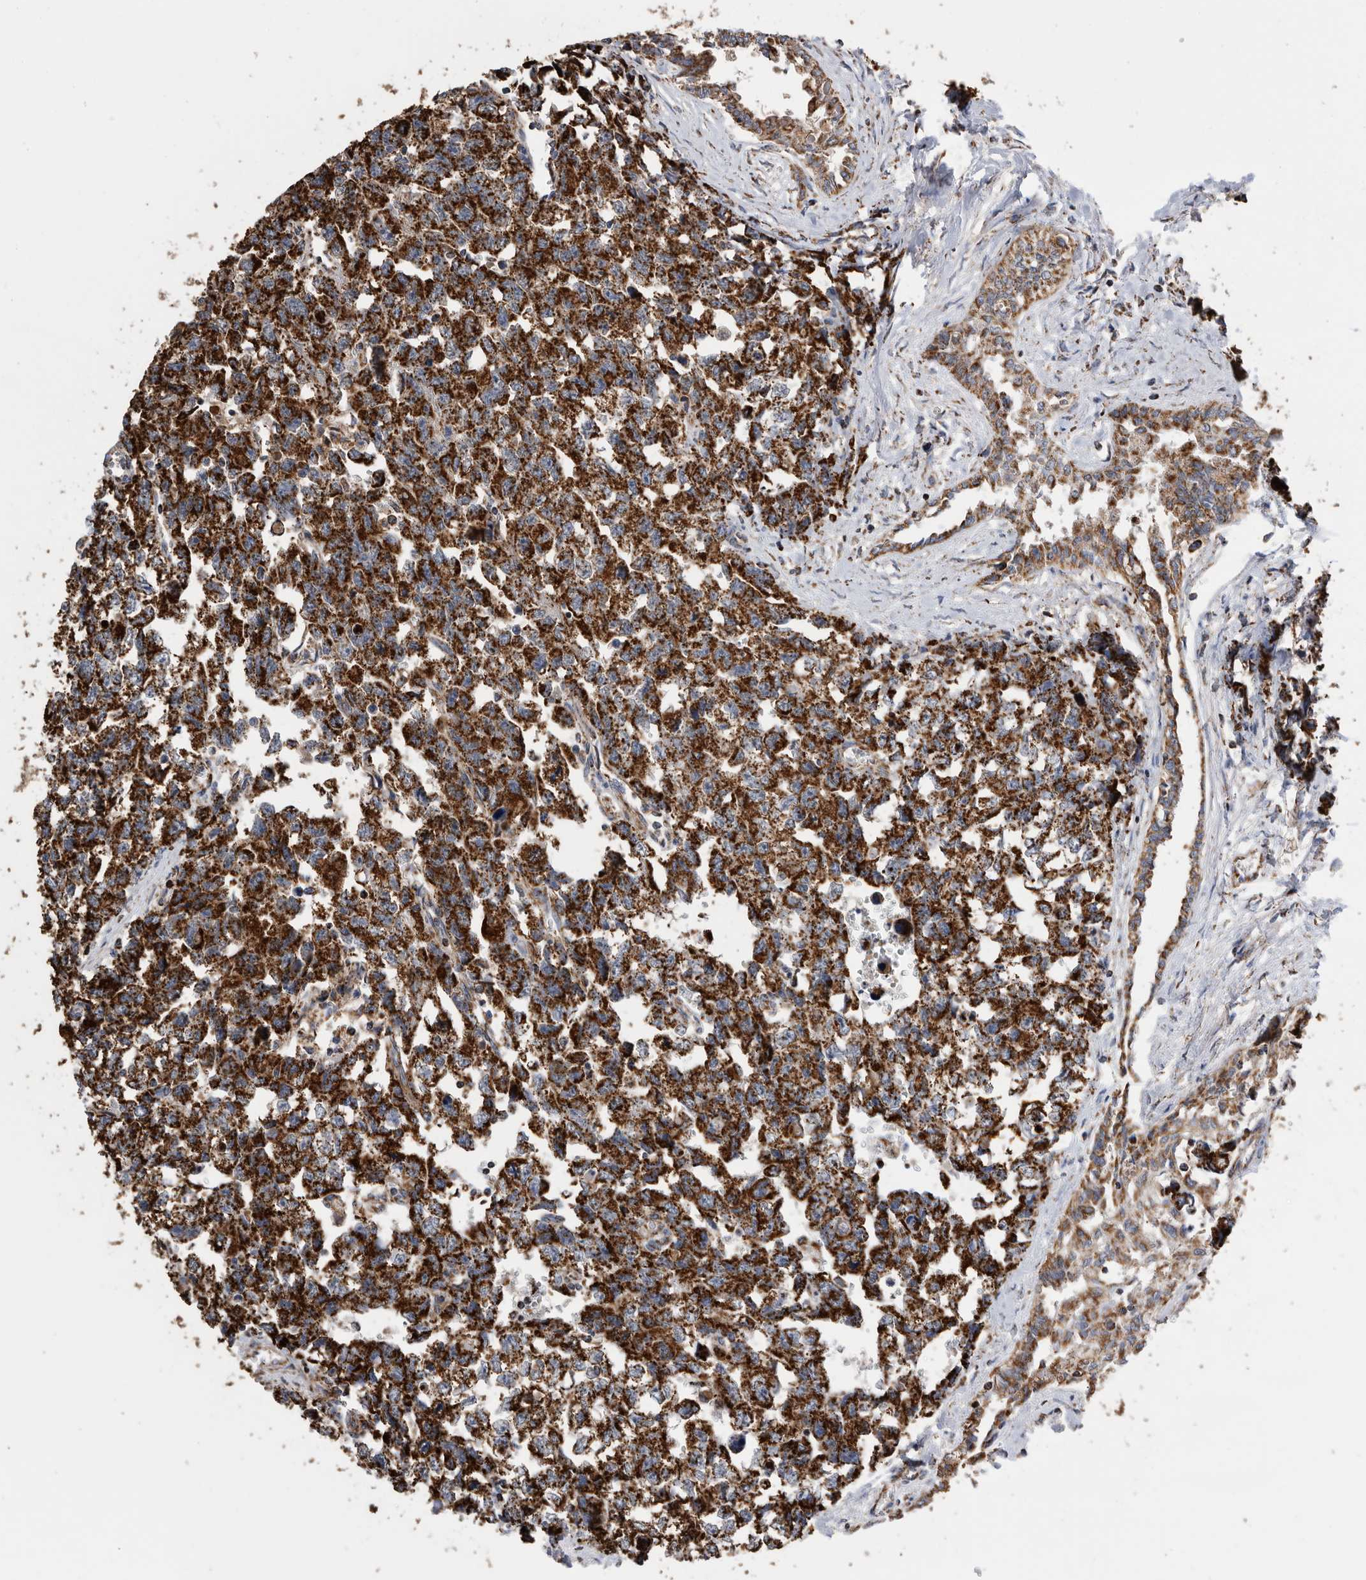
{"staining": {"intensity": "strong", "quantity": ">75%", "location": "cytoplasmic/membranous"}, "tissue": "testis cancer", "cell_type": "Tumor cells", "image_type": "cancer", "snomed": [{"axis": "morphology", "description": "Carcinoma, Embryonal, NOS"}, {"axis": "topography", "description": "Testis"}], "caption": "Human embryonal carcinoma (testis) stained for a protein (brown) displays strong cytoplasmic/membranous positive staining in approximately >75% of tumor cells.", "gene": "WFDC1", "patient": {"sex": "male", "age": 31}}